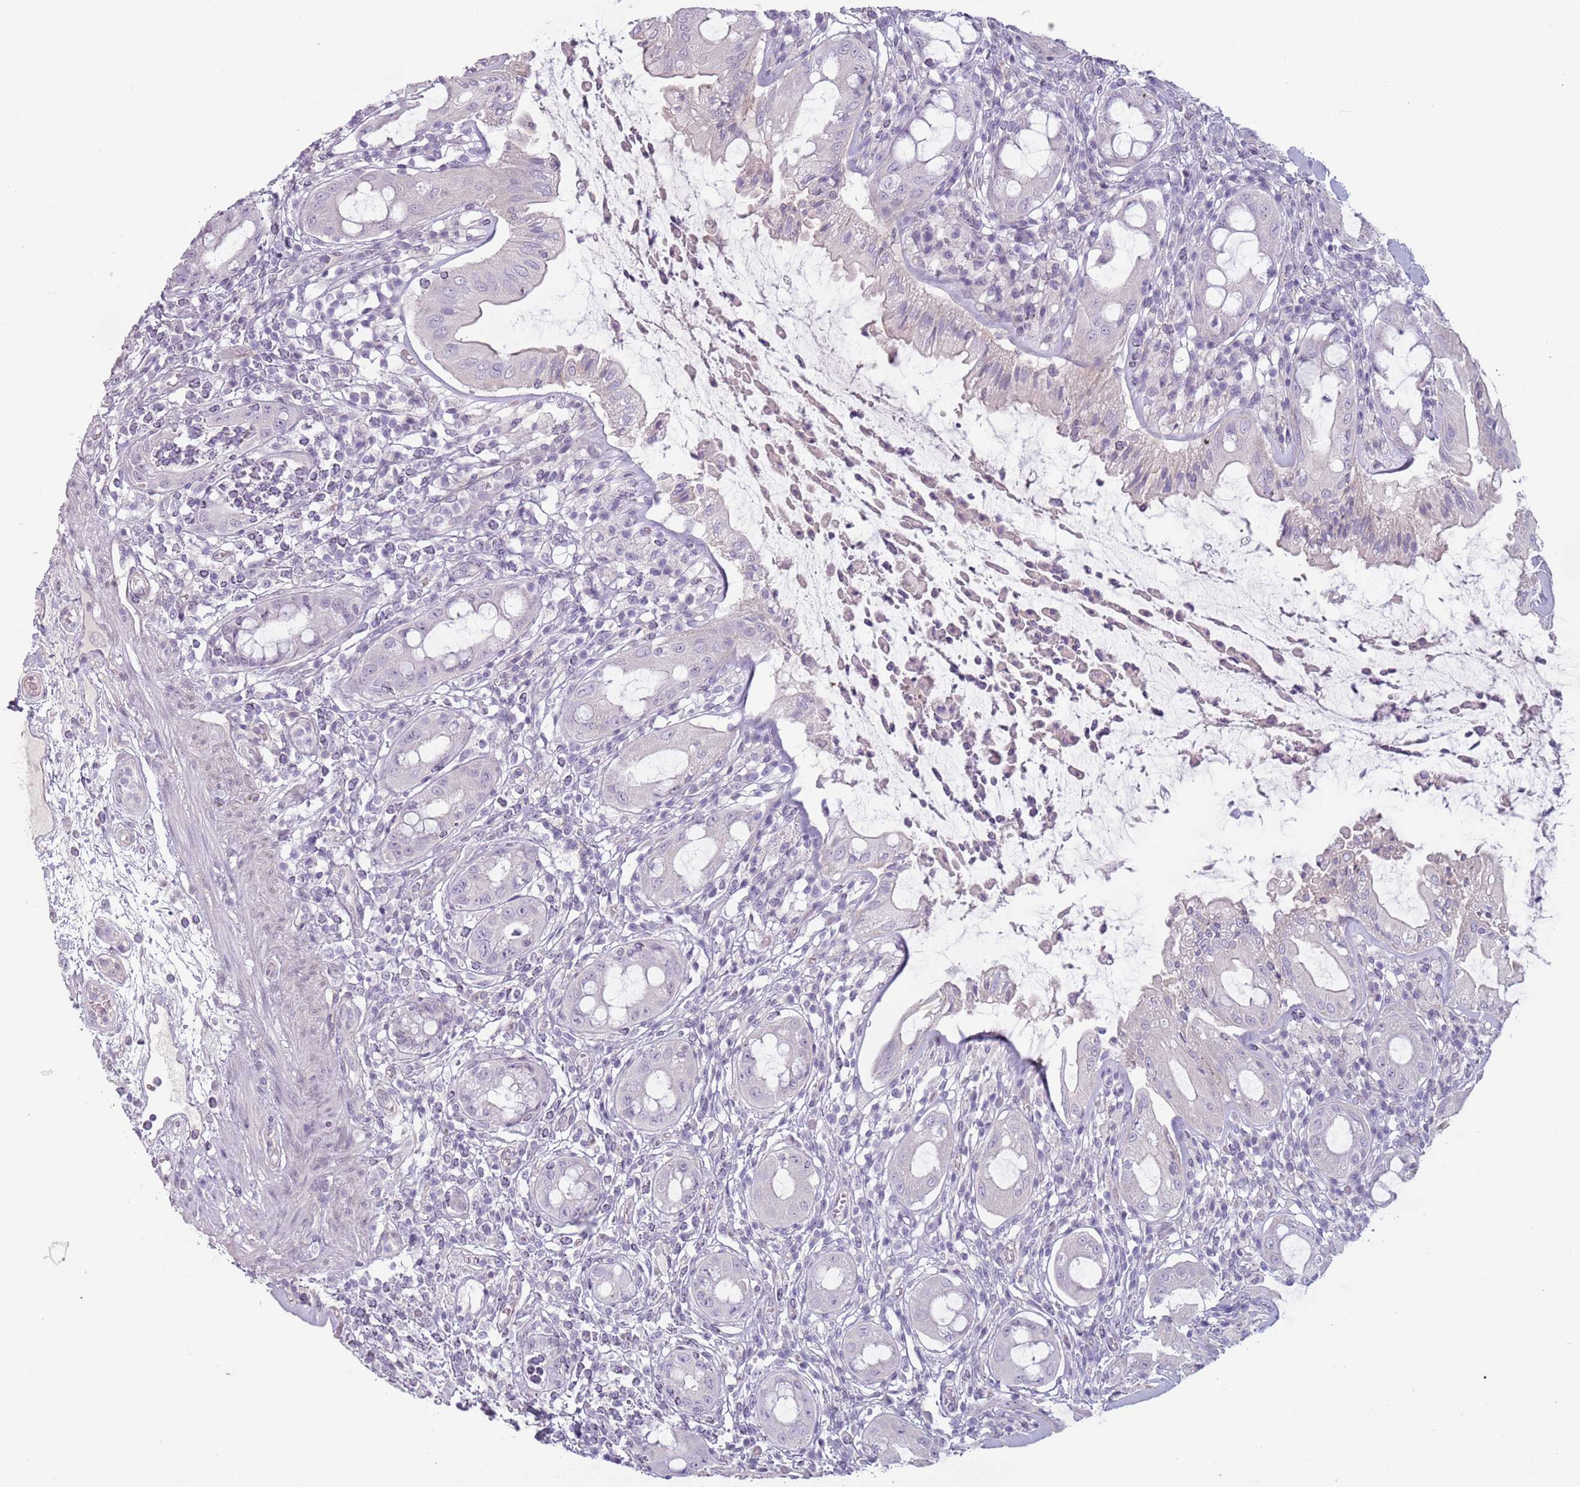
{"staining": {"intensity": "negative", "quantity": "none", "location": "none"}, "tissue": "rectum", "cell_type": "Glandular cells", "image_type": "normal", "snomed": [{"axis": "morphology", "description": "Normal tissue, NOS"}, {"axis": "topography", "description": "Rectum"}], "caption": "There is no significant staining in glandular cells of rectum. Brightfield microscopy of immunohistochemistry (IHC) stained with DAB (3,3'-diaminobenzidine) (brown) and hematoxylin (blue), captured at high magnification.", "gene": "RFX2", "patient": {"sex": "female", "age": 57}}